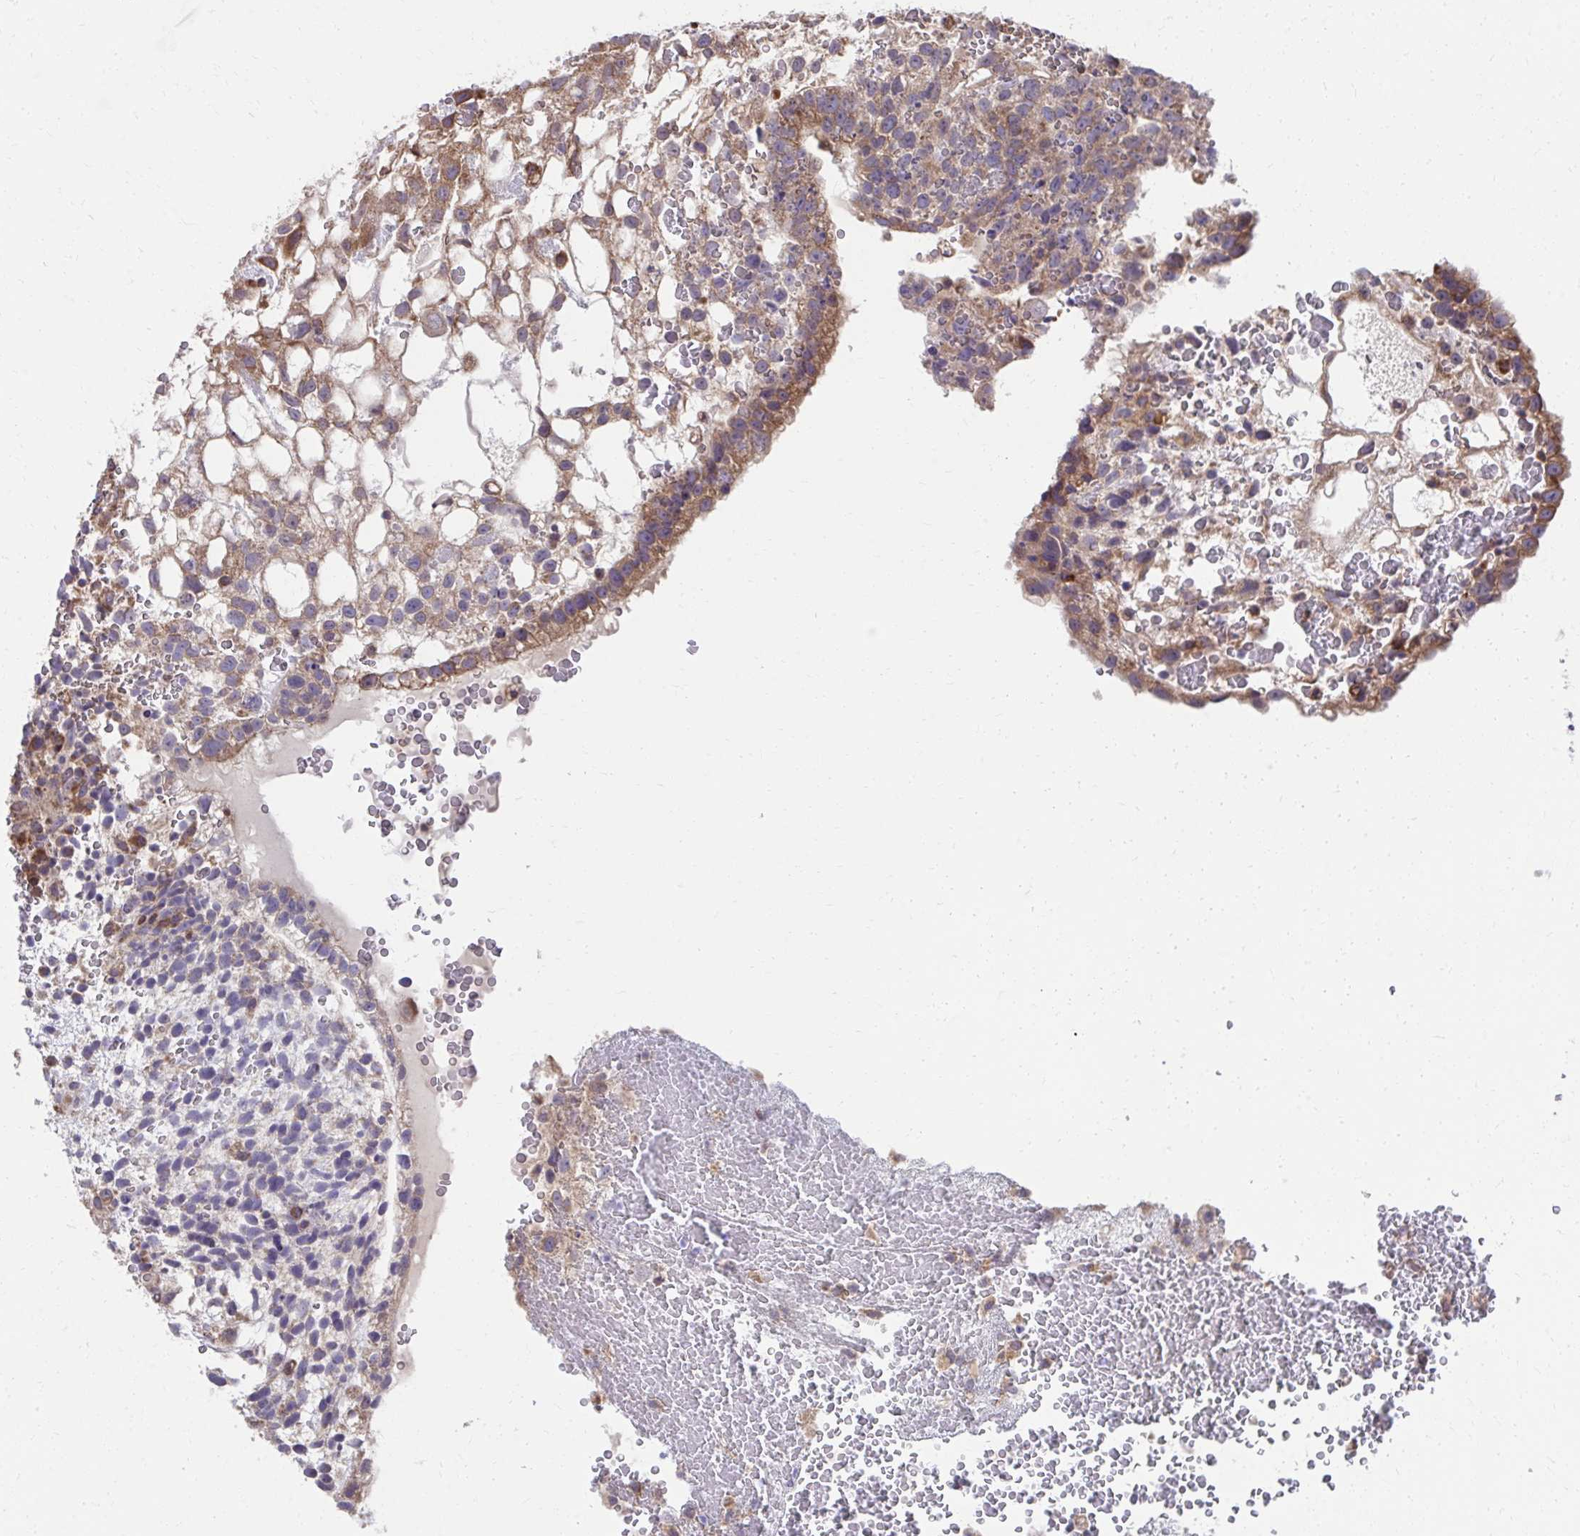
{"staining": {"intensity": "moderate", "quantity": ">75%", "location": "cytoplasmic/membranous"}, "tissue": "testis cancer", "cell_type": "Tumor cells", "image_type": "cancer", "snomed": [{"axis": "morphology", "description": "Normal tissue, NOS"}, {"axis": "morphology", "description": "Carcinoma, Embryonal, NOS"}, {"axis": "topography", "description": "Testis"}], "caption": "Immunohistochemical staining of human testis cancer demonstrates medium levels of moderate cytoplasmic/membranous expression in about >75% of tumor cells.", "gene": "ZNF778", "patient": {"sex": "male", "age": 32}}